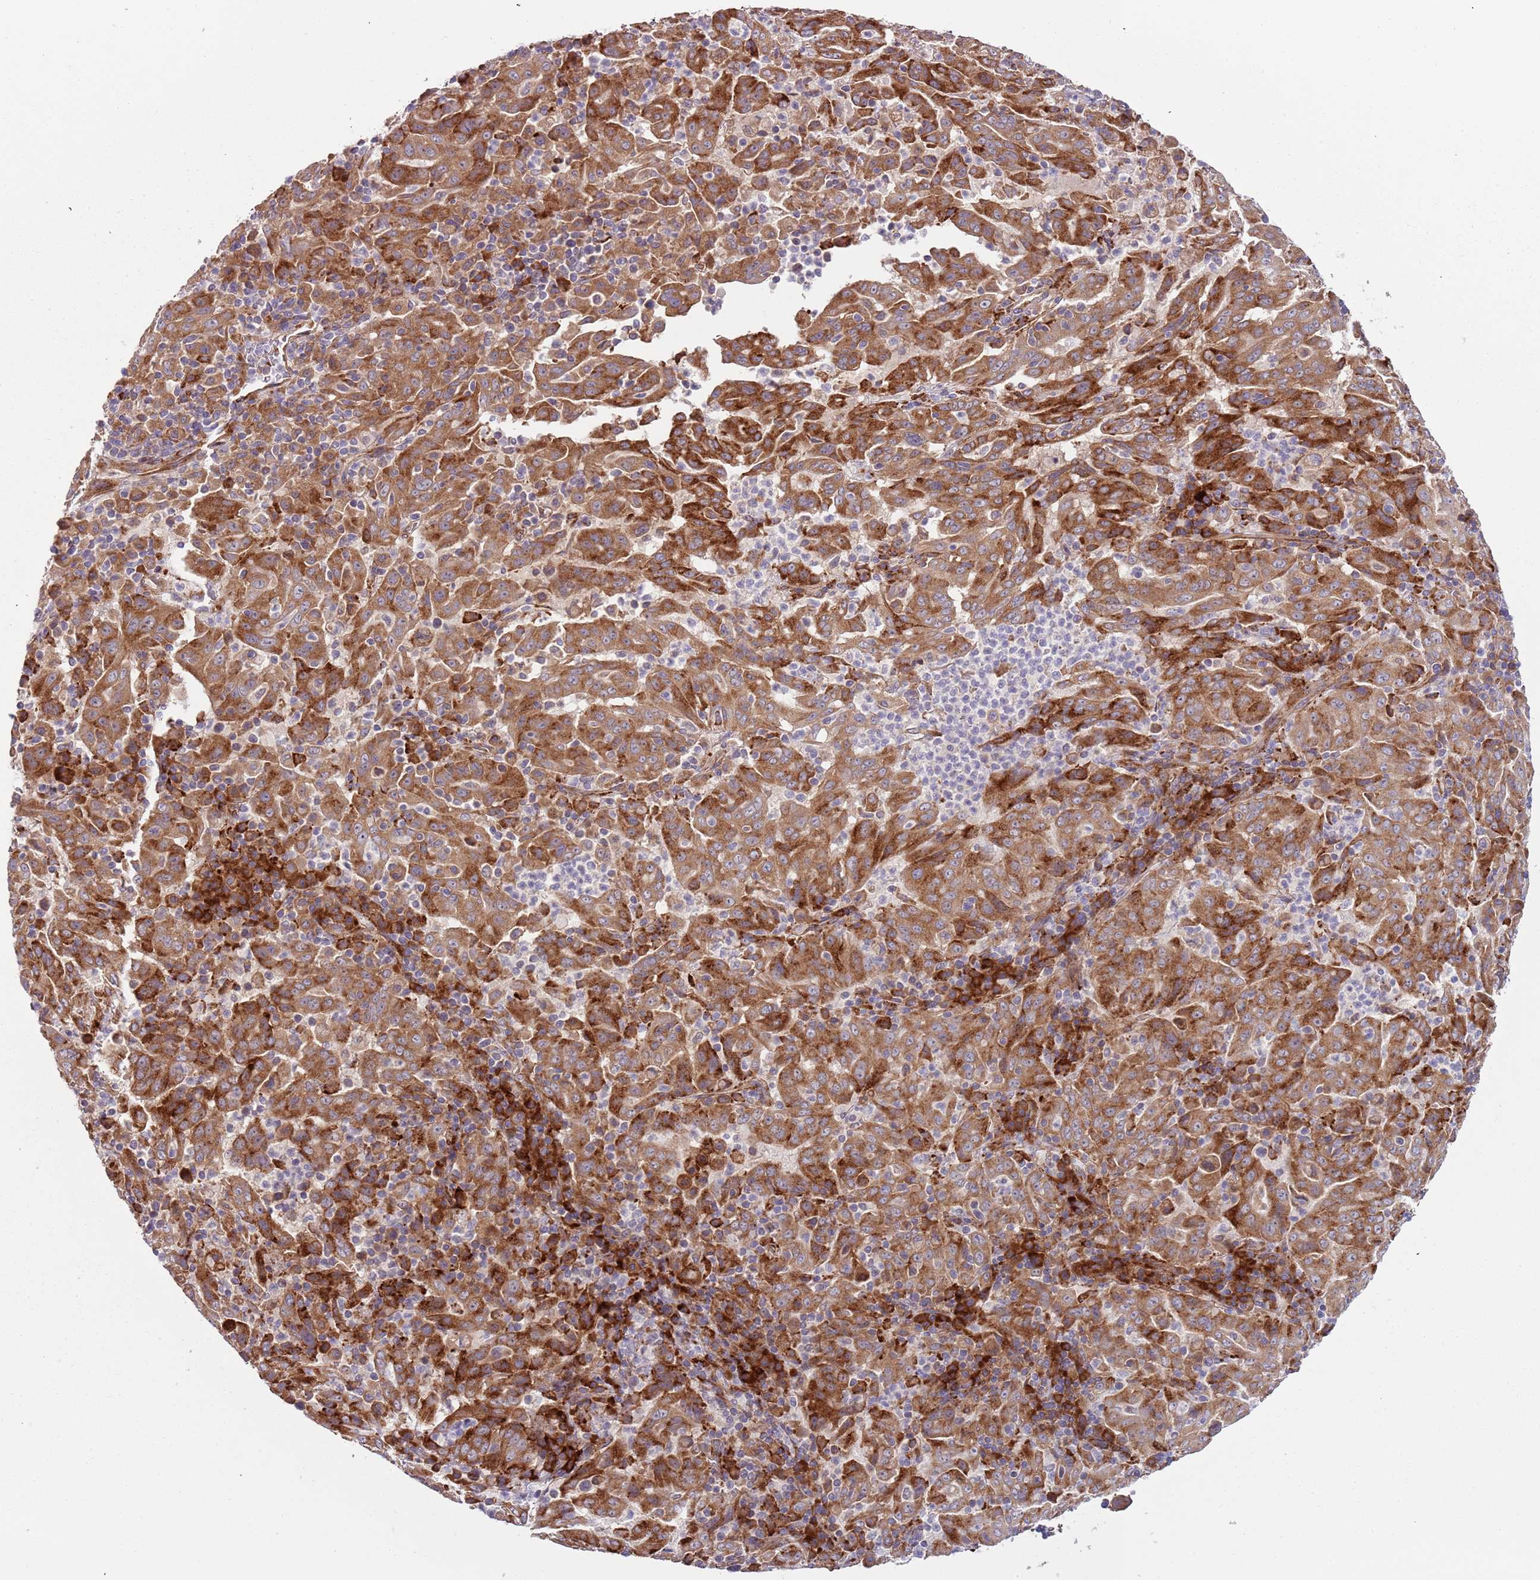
{"staining": {"intensity": "strong", "quantity": ">75%", "location": "cytoplasmic/membranous"}, "tissue": "pancreatic cancer", "cell_type": "Tumor cells", "image_type": "cancer", "snomed": [{"axis": "morphology", "description": "Adenocarcinoma, NOS"}, {"axis": "topography", "description": "Pancreas"}], "caption": "IHC (DAB (3,3'-diaminobenzidine)) staining of human pancreatic cancer (adenocarcinoma) shows strong cytoplasmic/membranous protein staining in approximately >75% of tumor cells.", "gene": "VWCE", "patient": {"sex": "male", "age": 63}}